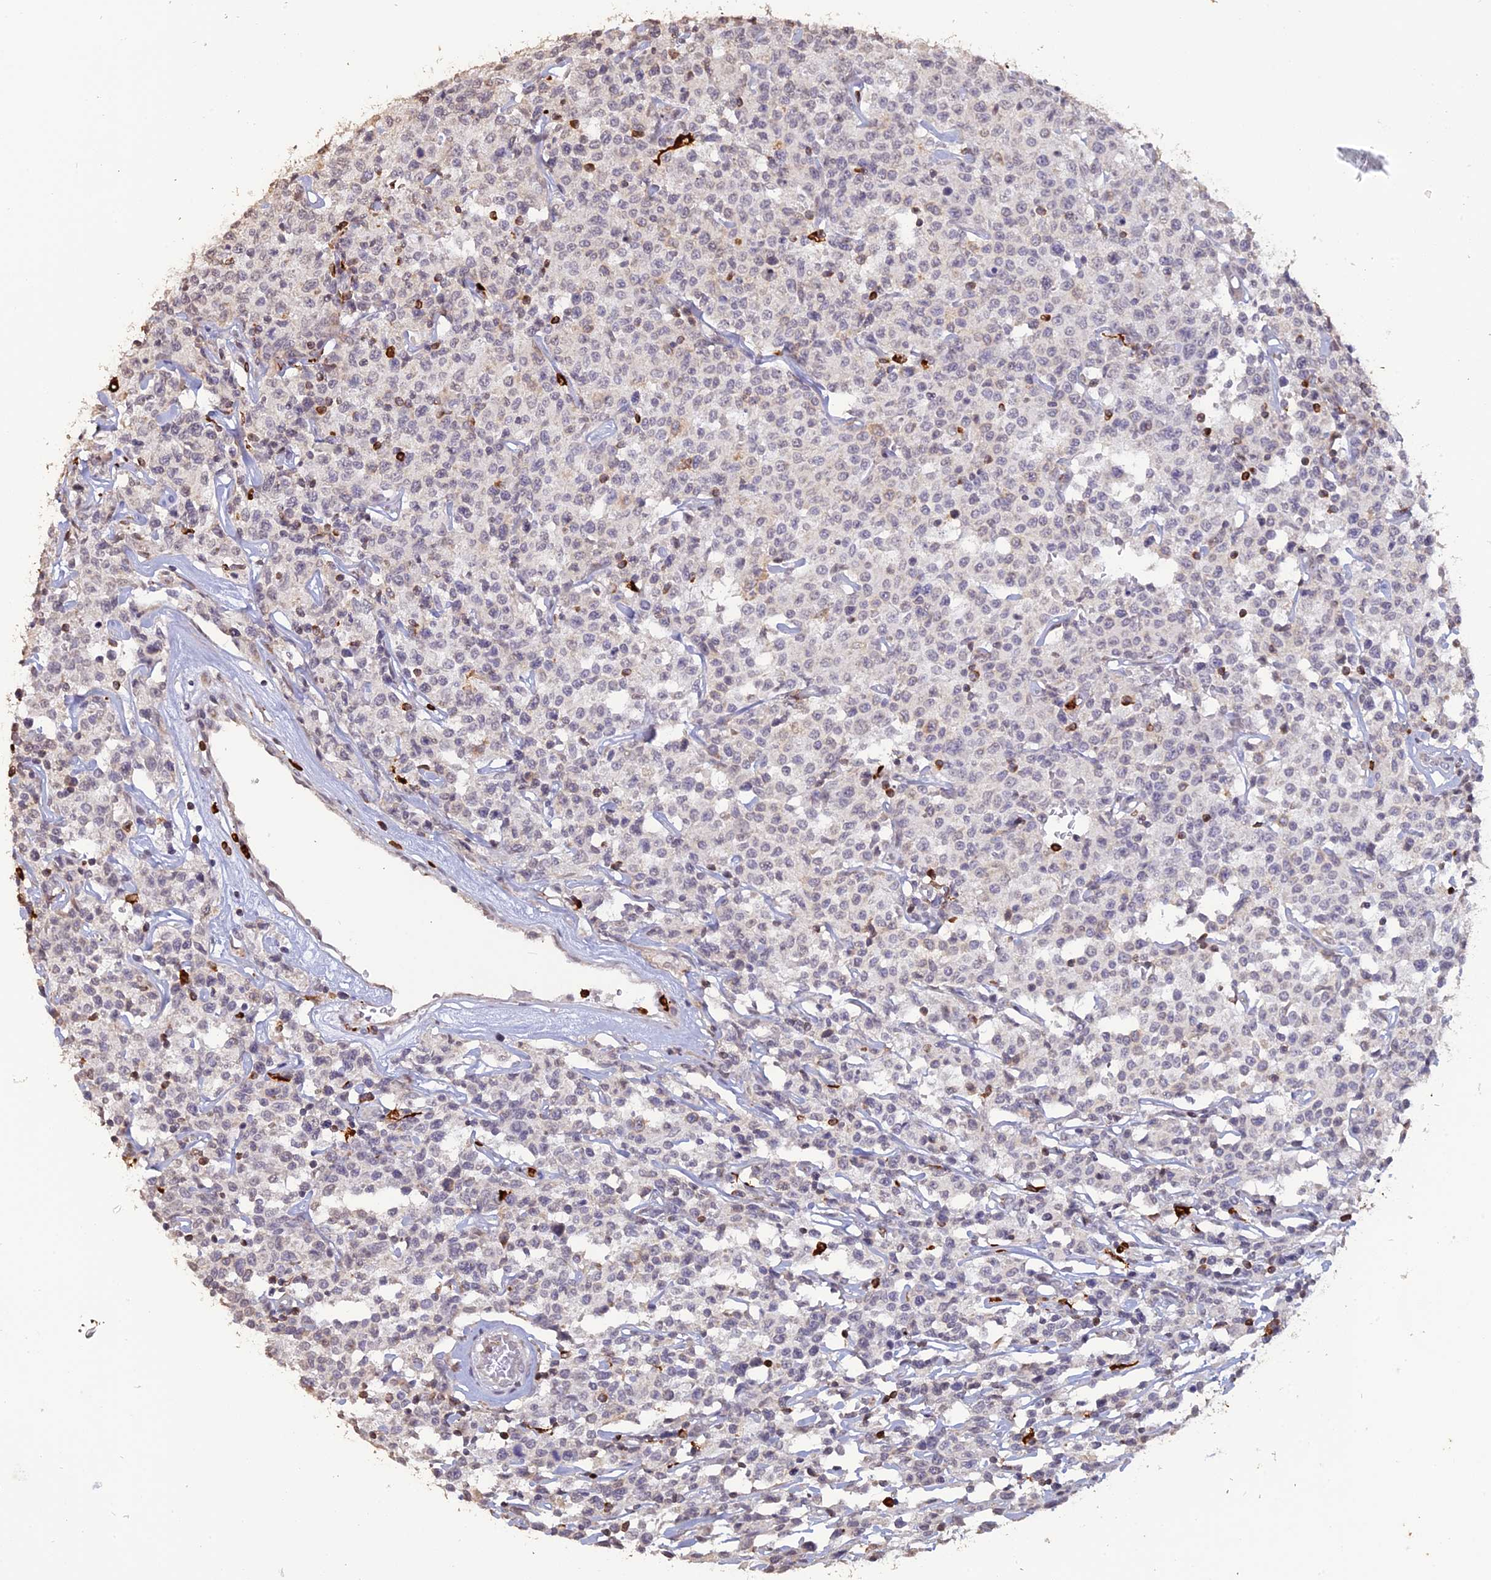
{"staining": {"intensity": "negative", "quantity": "none", "location": "none"}, "tissue": "lymphoma", "cell_type": "Tumor cells", "image_type": "cancer", "snomed": [{"axis": "morphology", "description": "Malignant lymphoma, non-Hodgkin's type, Low grade"}, {"axis": "topography", "description": "Small intestine"}], "caption": "Immunohistochemistry (IHC) of lymphoma shows no staining in tumor cells.", "gene": "APOBR", "patient": {"sex": "female", "age": 59}}